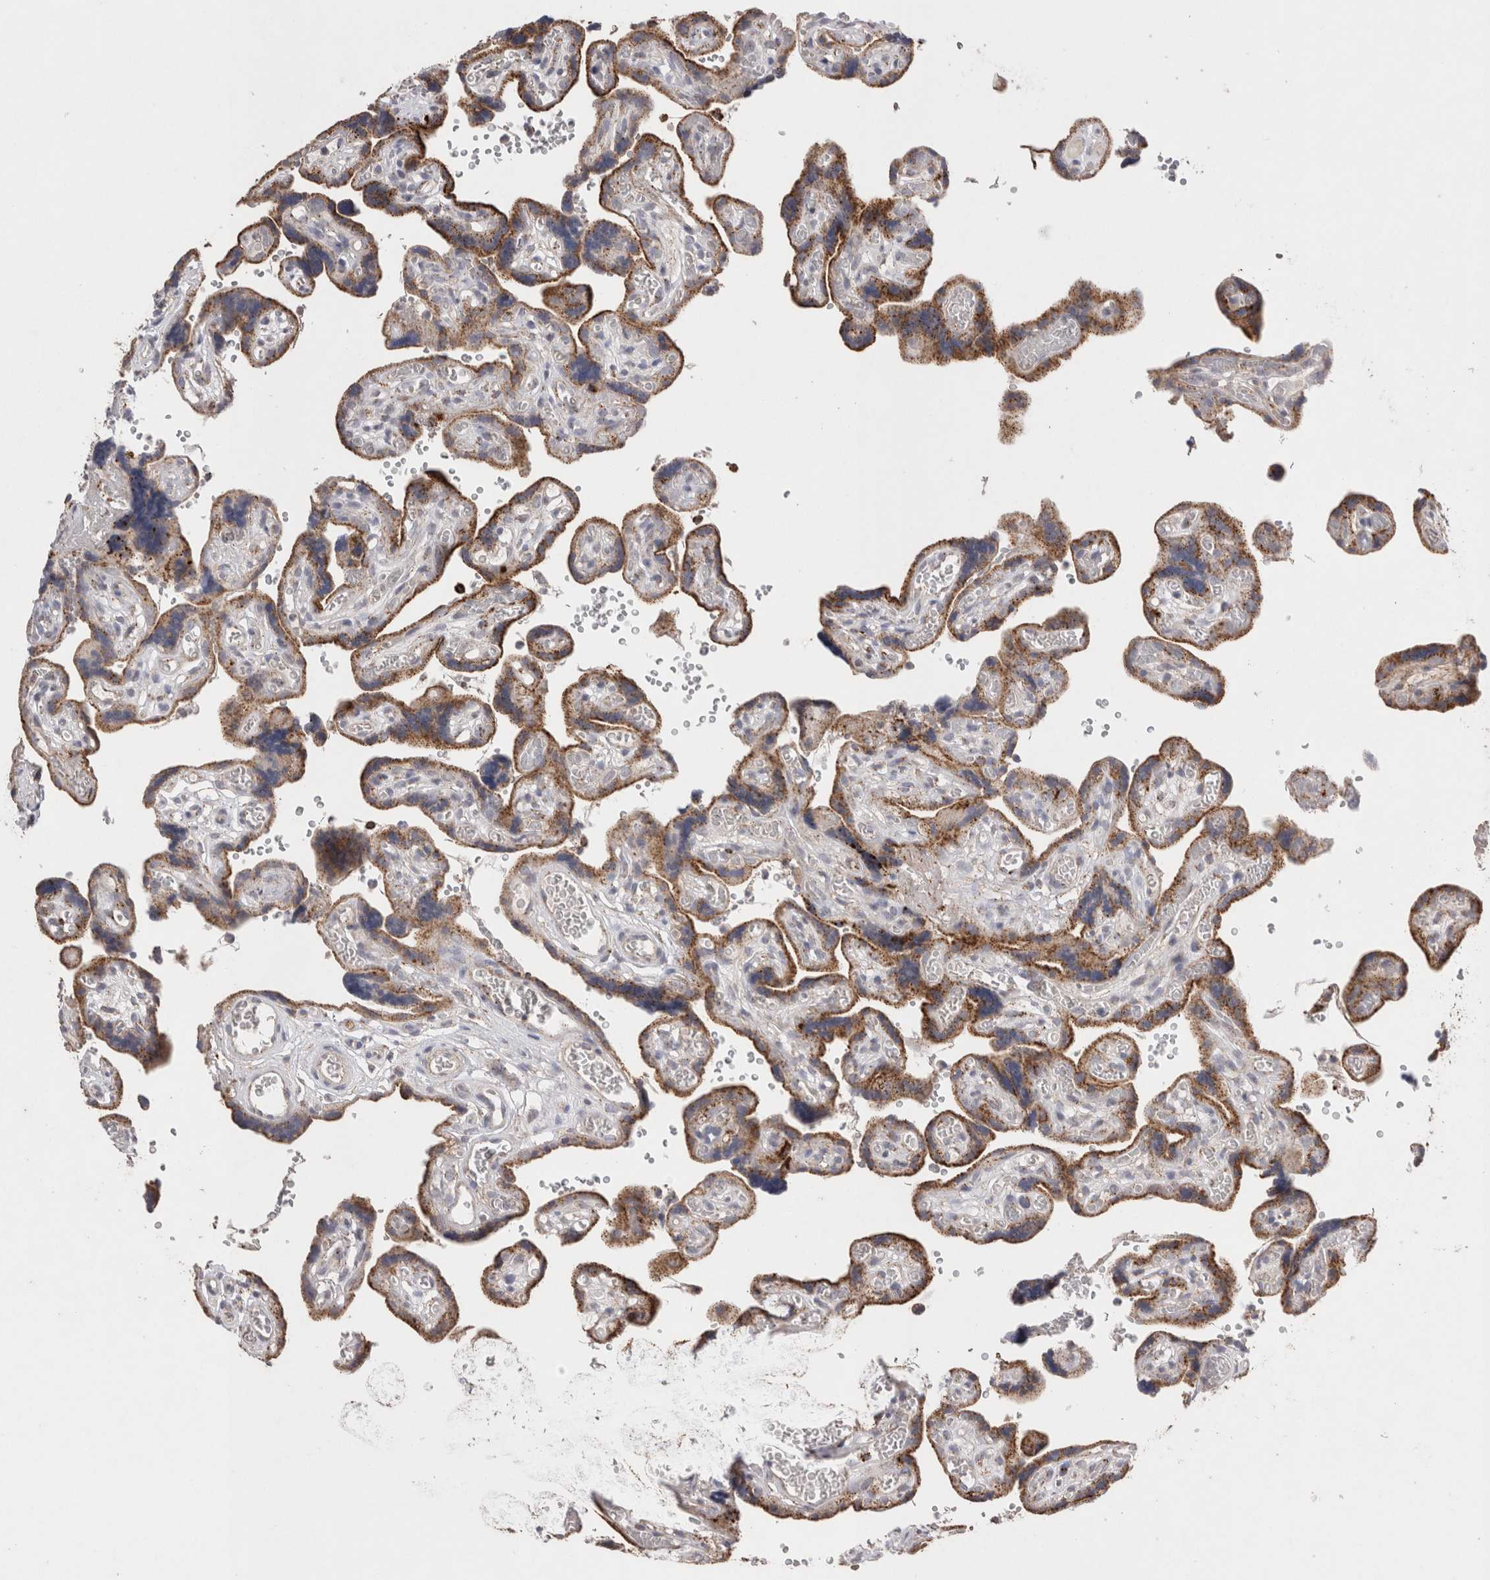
{"staining": {"intensity": "strong", "quantity": ">75%", "location": "cytoplasmic/membranous"}, "tissue": "placenta", "cell_type": "Decidual cells", "image_type": "normal", "snomed": [{"axis": "morphology", "description": "Normal tissue, NOS"}, {"axis": "topography", "description": "Placenta"}], "caption": "DAB immunohistochemical staining of unremarkable human placenta exhibits strong cytoplasmic/membranous protein positivity in approximately >75% of decidual cells. (Brightfield microscopy of DAB IHC at high magnification).", "gene": "CTSA", "patient": {"sex": "female", "age": 30}}